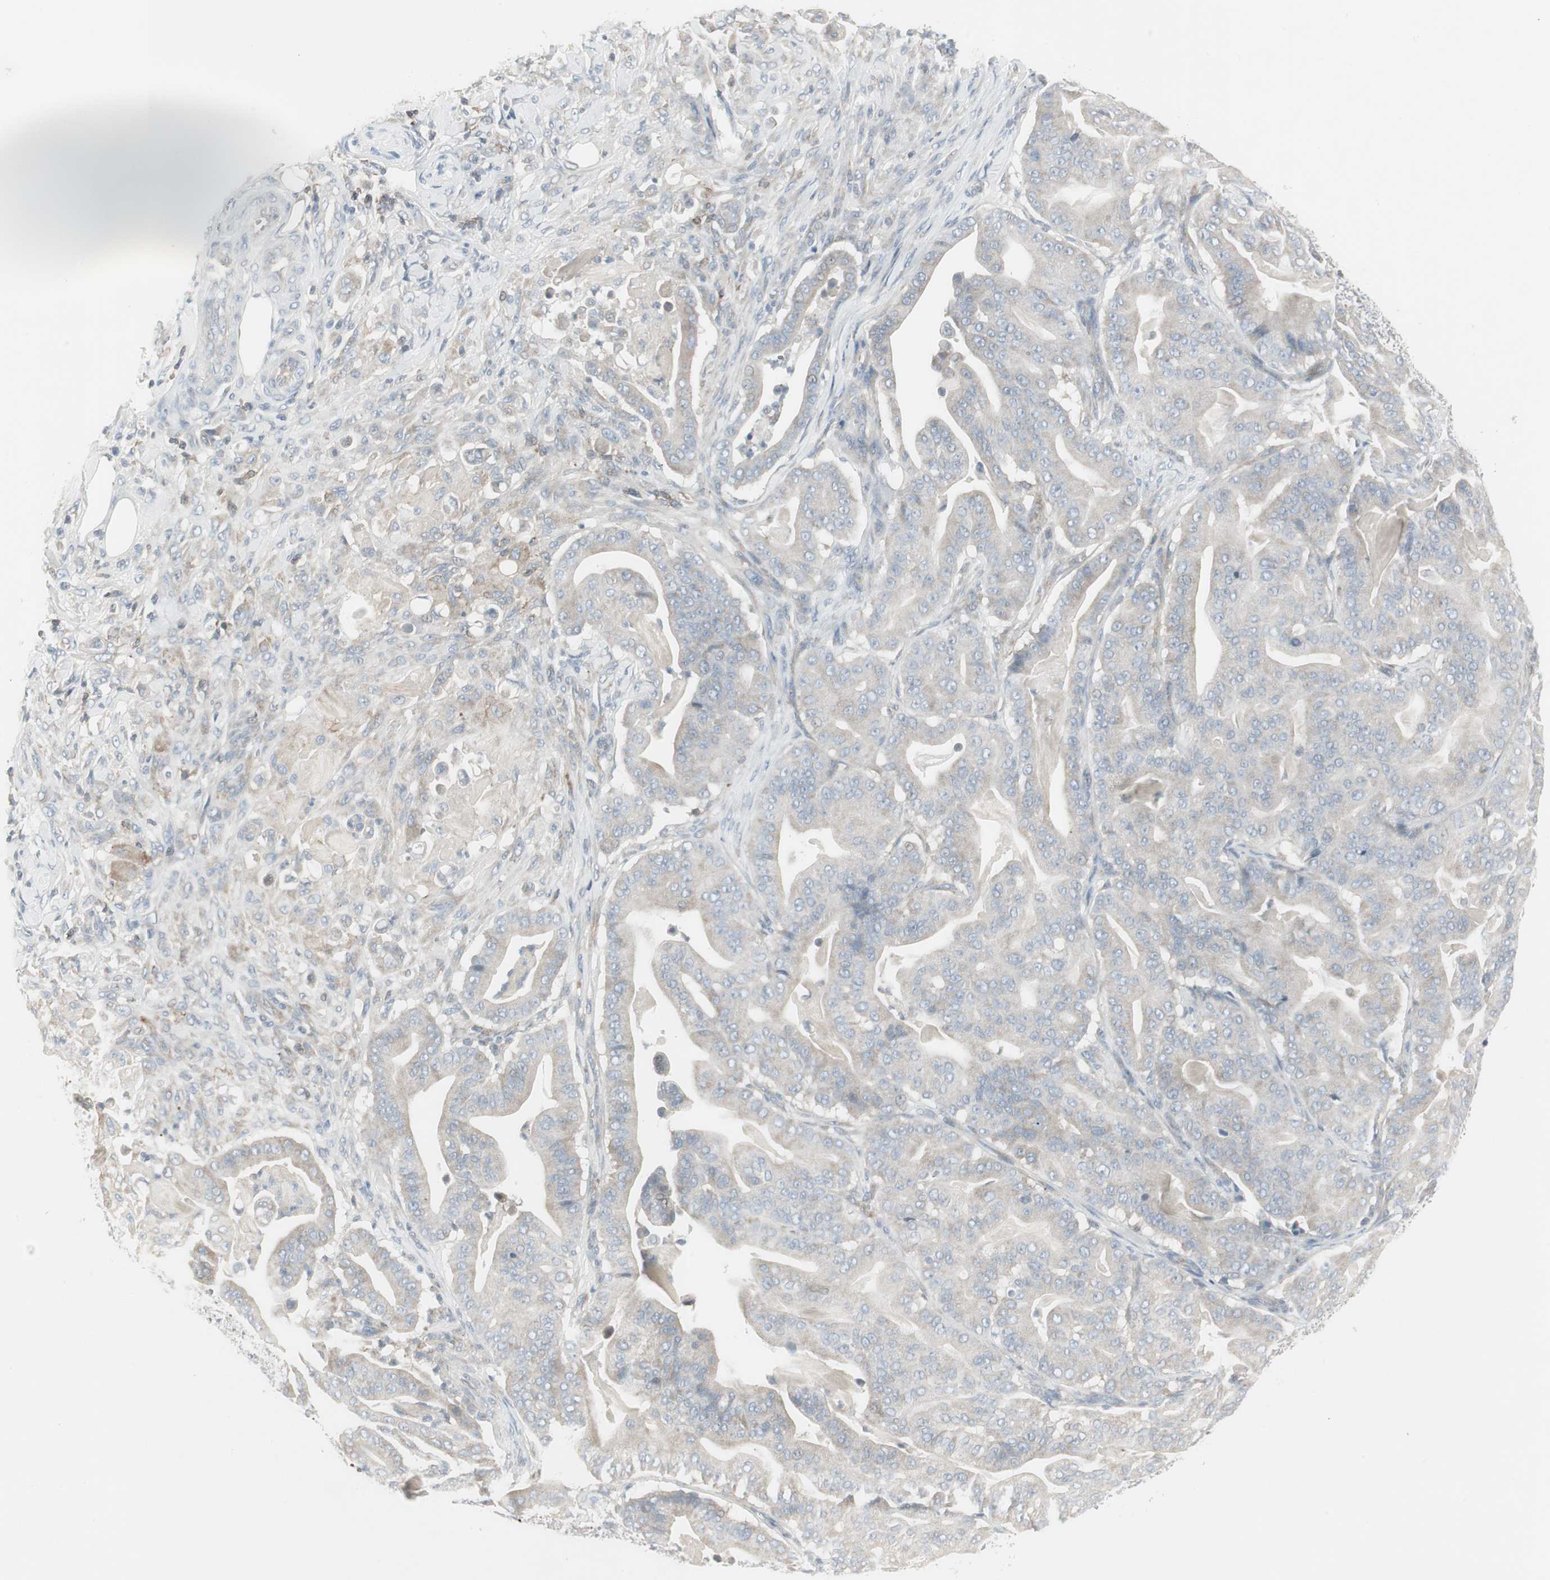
{"staining": {"intensity": "weak", "quantity": "25%-75%", "location": "cytoplasmic/membranous"}, "tissue": "pancreatic cancer", "cell_type": "Tumor cells", "image_type": "cancer", "snomed": [{"axis": "morphology", "description": "Adenocarcinoma, NOS"}, {"axis": "topography", "description": "Pancreas"}], "caption": "Protein staining by IHC shows weak cytoplasmic/membranous staining in approximately 25%-75% of tumor cells in pancreatic cancer (adenocarcinoma). Immunohistochemistry stains the protein in brown and the nuclei are stained blue.", "gene": "MAP4K4", "patient": {"sex": "male", "age": 63}}